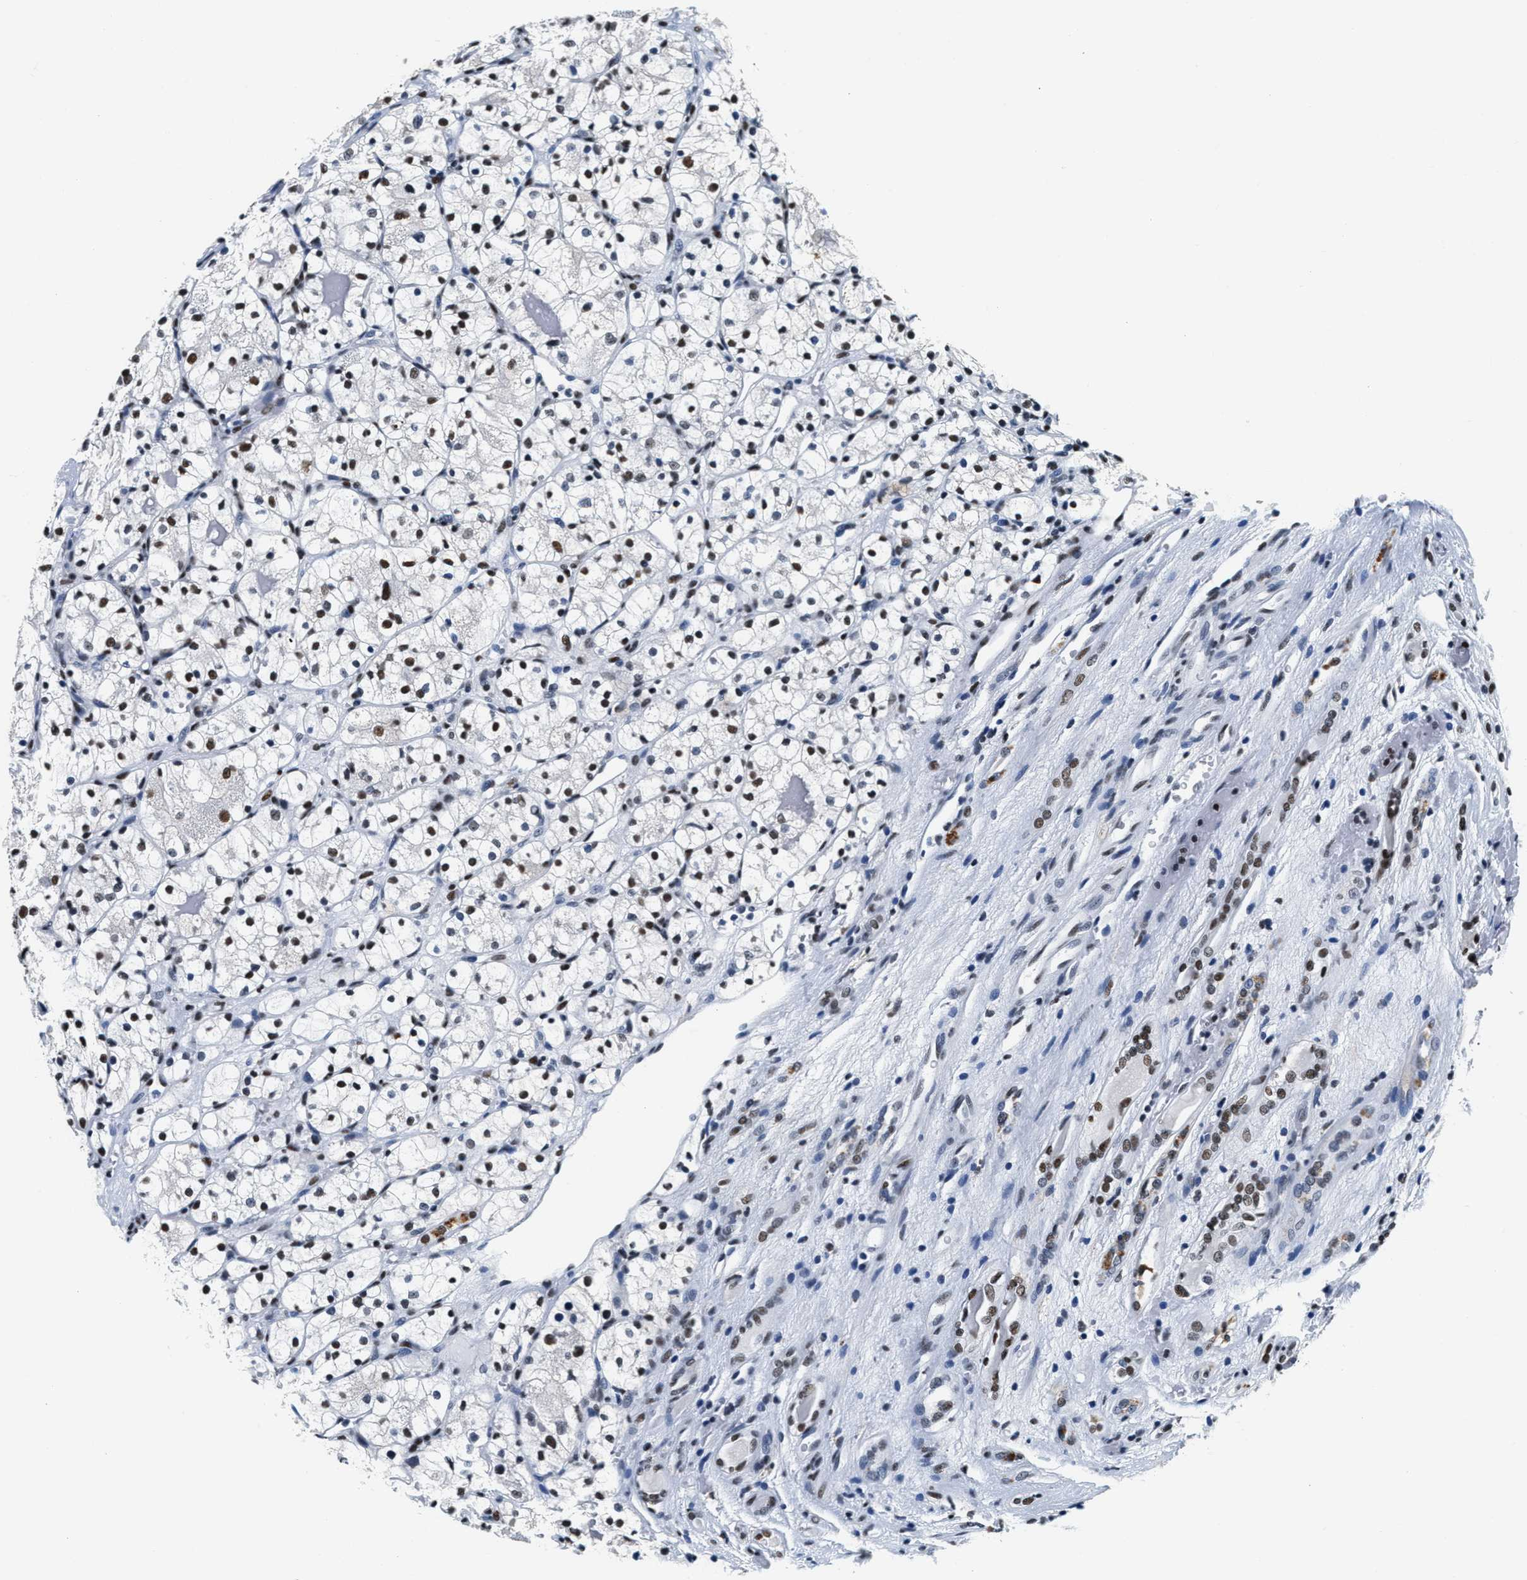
{"staining": {"intensity": "strong", "quantity": ">75%", "location": "nuclear"}, "tissue": "renal cancer", "cell_type": "Tumor cells", "image_type": "cancer", "snomed": [{"axis": "morphology", "description": "Adenocarcinoma, NOS"}, {"axis": "topography", "description": "Kidney"}], "caption": "Approximately >75% of tumor cells in human renal cancer (adenocarcinoma) show strong nuclear protein positivity as visualized by brown immunohistochemical staining.", "gene": "RAD50", "patient": {"sex": "female", "age": 60}}